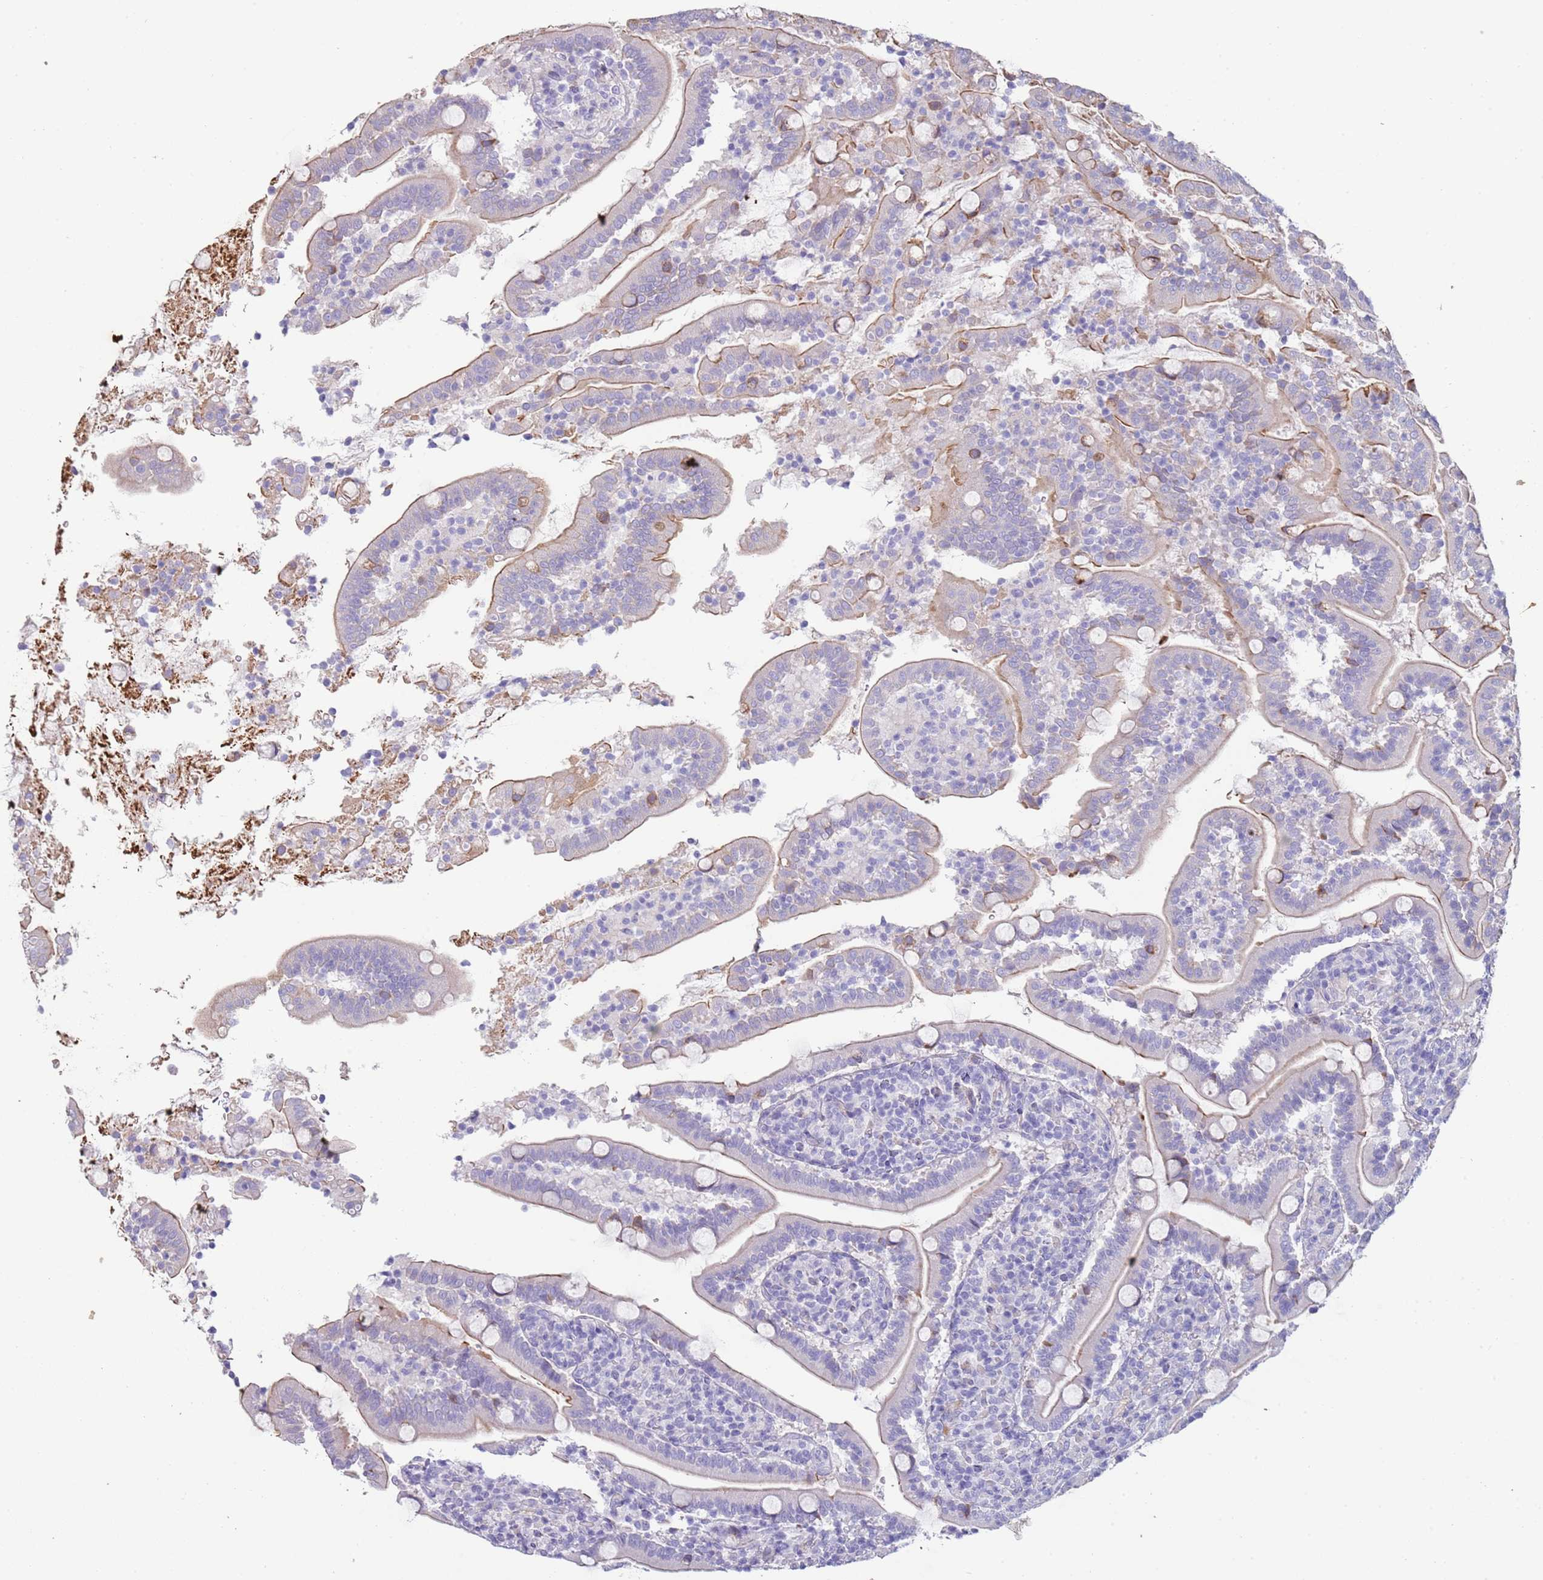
{"staining": {"intensity": "negative", "quantity": "none", "location": "none"}, "tissue": "duodenum", "cell_type": "Glandular cells", "image_type": "normal", "snomed": [{"axis": "morphology", "description": "Normal tissue, NOS"}, {"axis": "topography", "description": "Duodenum"}], "caption": "Glandular cells are negative for protein expression in unremarkable human duodenum. (DAB (3,3'-diaminobenzidine) immunohistochemistry (IHC) with hematoxylin counter stain).", "gene": "ENSG00000271254", "patient": {"sex": "male", "age": 35}}